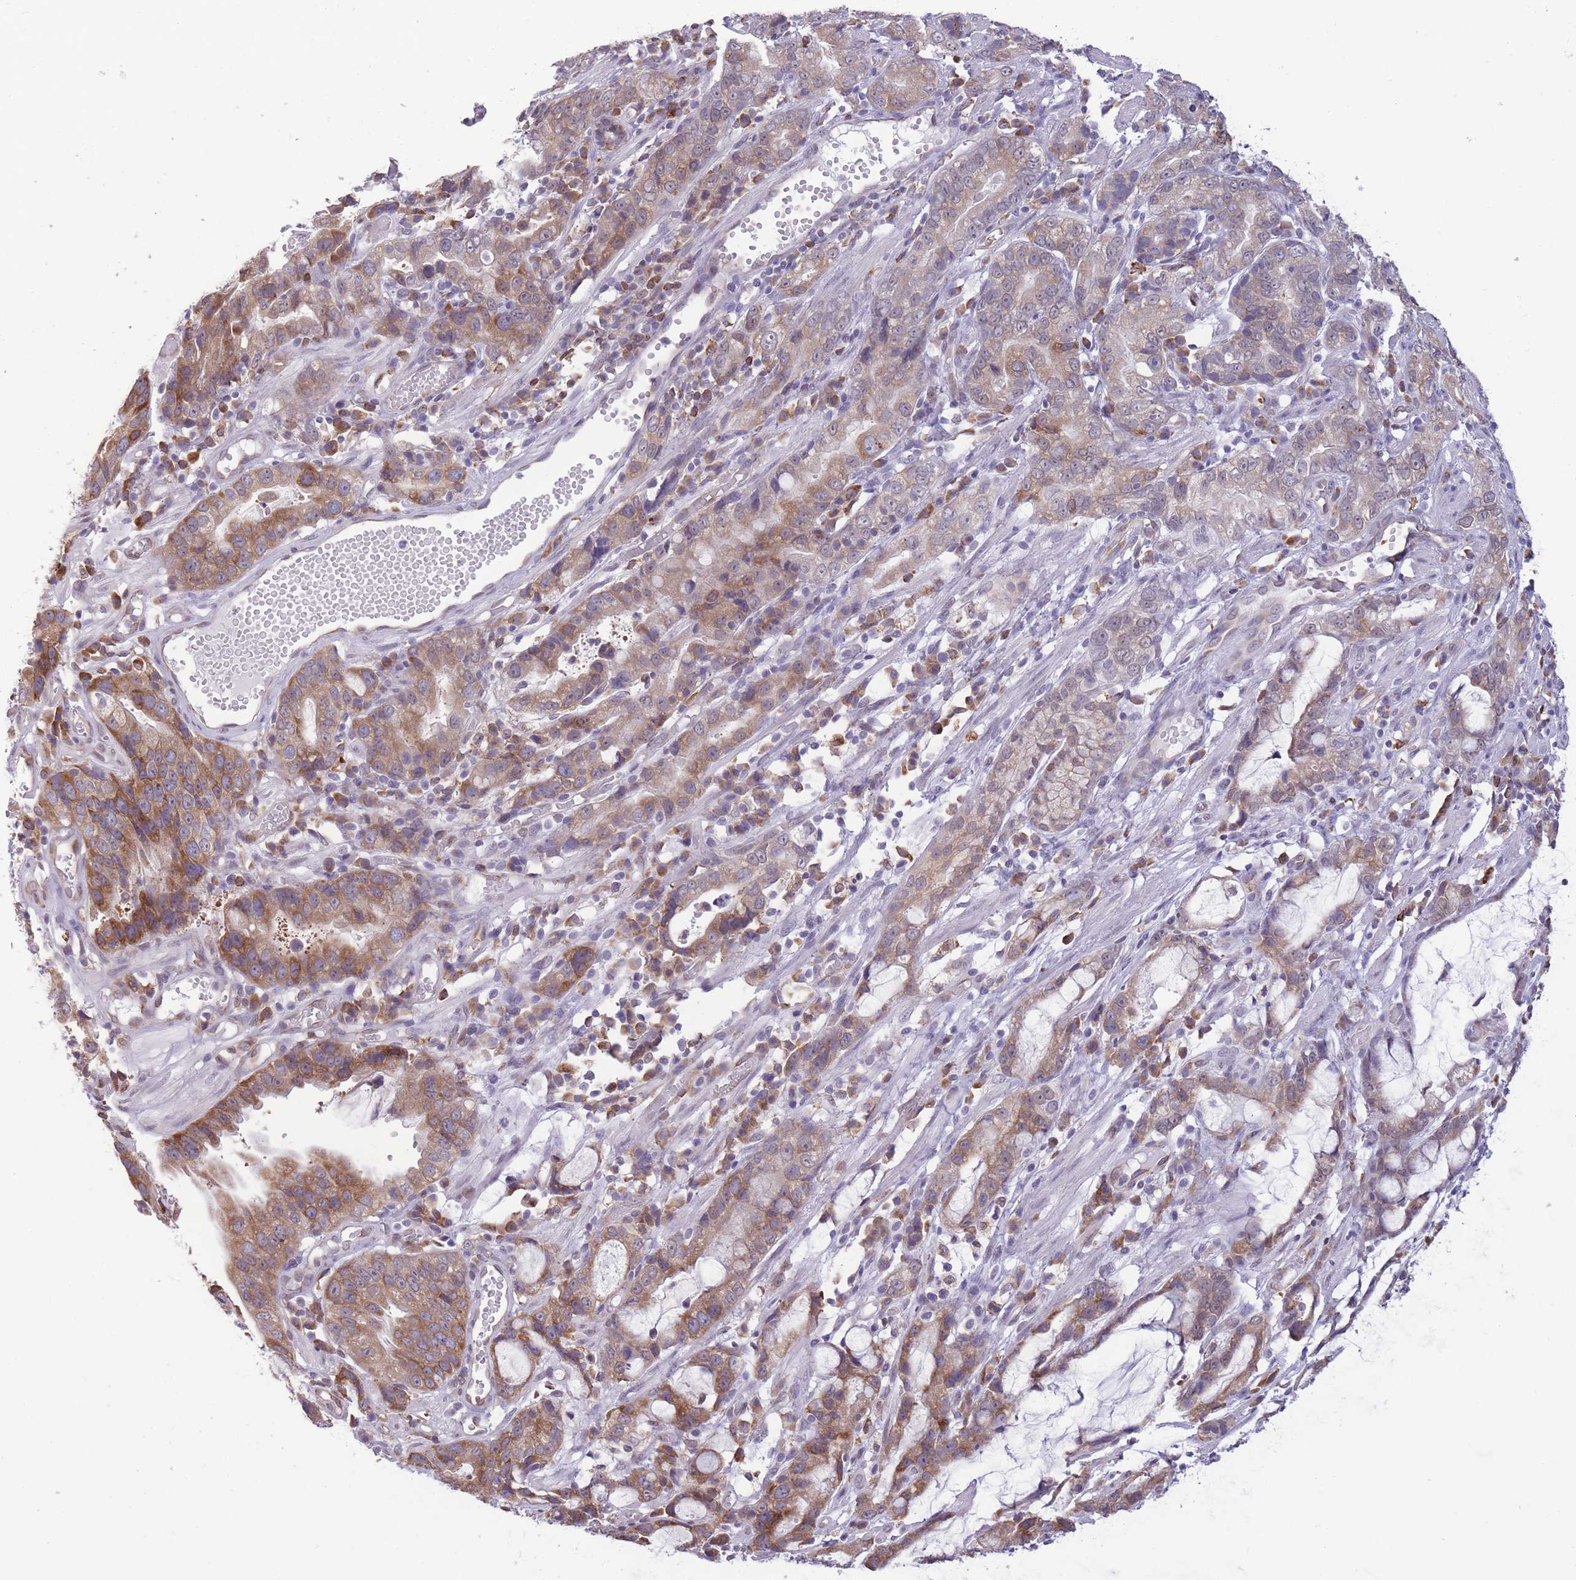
{"staining": {"intensity": "moderate", "quantity": ">75%", "location": "cytoplasmic/membranous"}, "tissue": "stomach cancer", "cell_type": "Tumor cells", "image_type": "cancer", "snomed": [{"axis": "morphology", "description": "Adenocarcinoma, NOS"}, {"axis": "topography", "description": "Stomach"}], "caption": "Protein staining reveals moderate cytoplasmic/membranous staining in about >75% of tumor cells in stomach adenocarcinoma.", "gene": "TMEM121", "patient": {"sex": "male", "age": 55}}